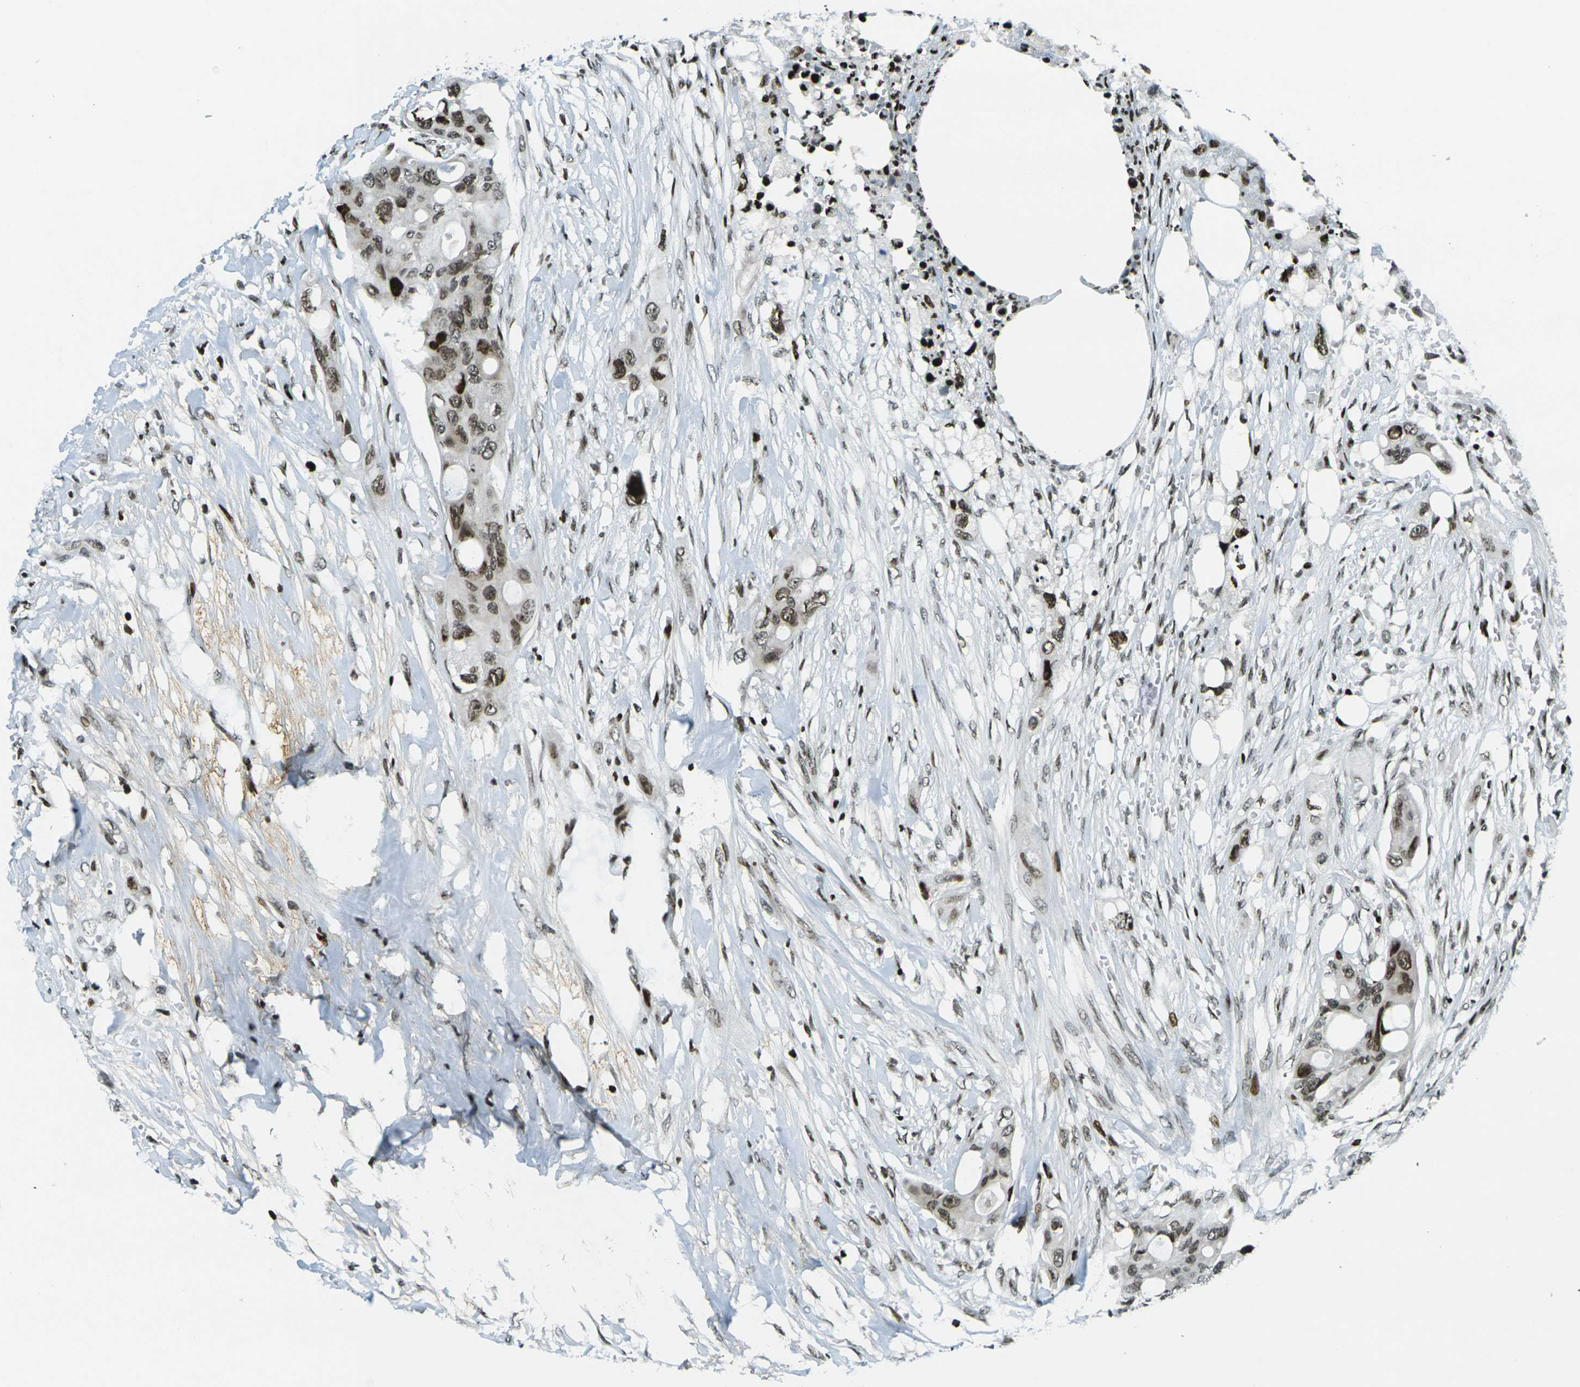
{"staining": {"intensity": "moderate", "quantity": ">75%", "location": "nuclear"}, "tissue": "colorectal cancer", "cell_type": "Tumor cells", "image_type": "cancer", "snomed": [{"axis": "morphology", "description": "Adenocarcinoma, NOS"}, {"axis": "topography", "description": "Colon"}], "caption": "Human adenocarcinoma (colorectal) stained with a protein marker demonstrates moderate staining in tumor cells.", "gene": "H3-3A", "patient": {"sex": "female", "age": 57}}